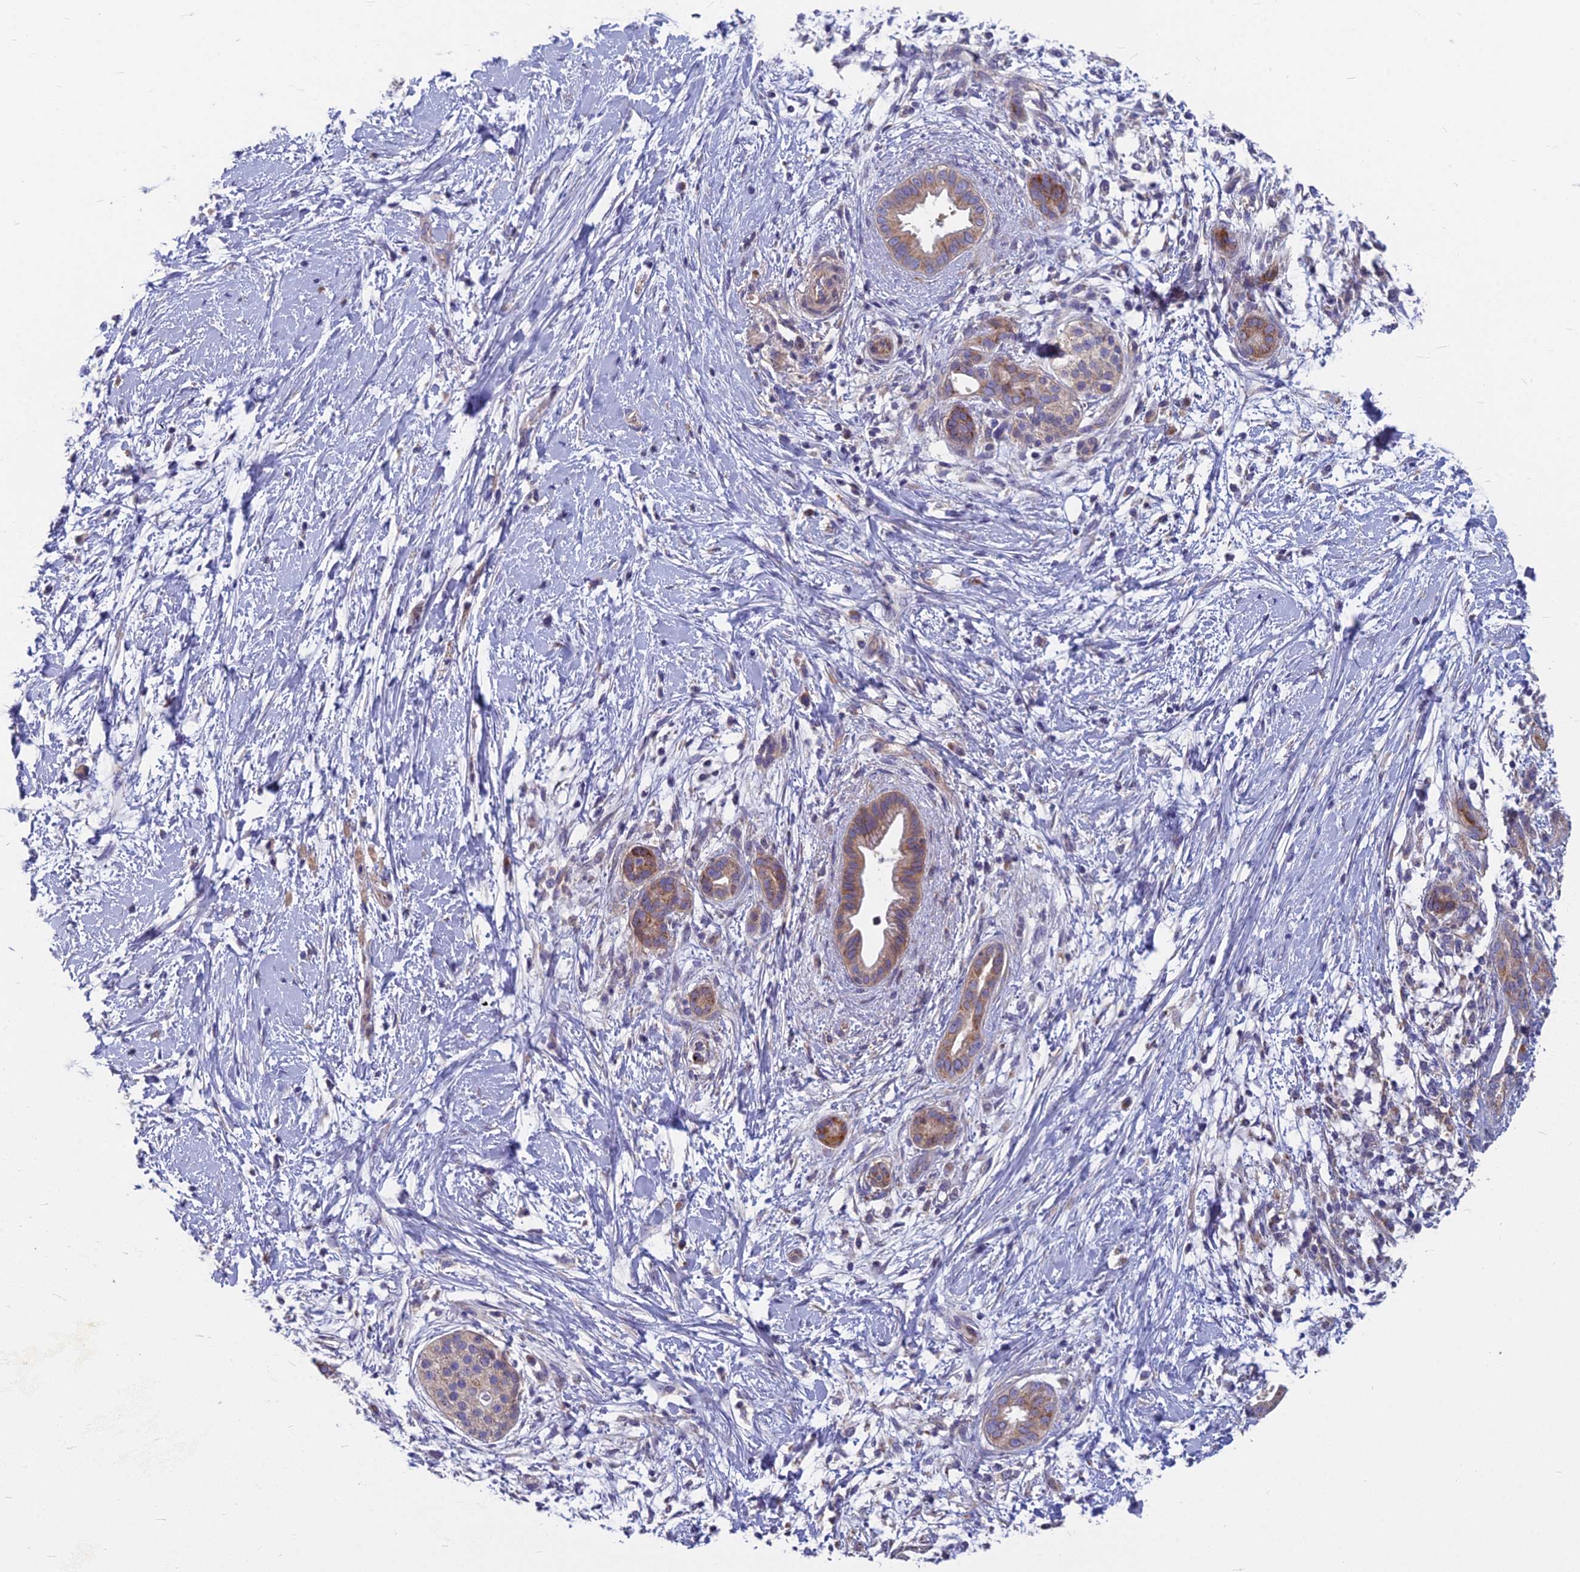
{"staining": {"intensity": "weak", "quantity": ">75%", "location": "cytoplasmic/membranous"}, "tissue": "pancreatic cancer", "cell_type": "Tumor cells", "image_type": "cancer", "snomed": [{"axis": "morphology", "description": "Adenocarcinoma, NOS"}, {"axis": "topography", "description": "Pancreas"}], "caption": "Immunohistochemical staining of human pancreatic cancer (adenocarcinoma) reveals low levels of weak cytoplasmic/membranous expression in approximately >75% of tumor cells.", "gene": "COX20", "patient": {"sex": "male", "age": 58}}